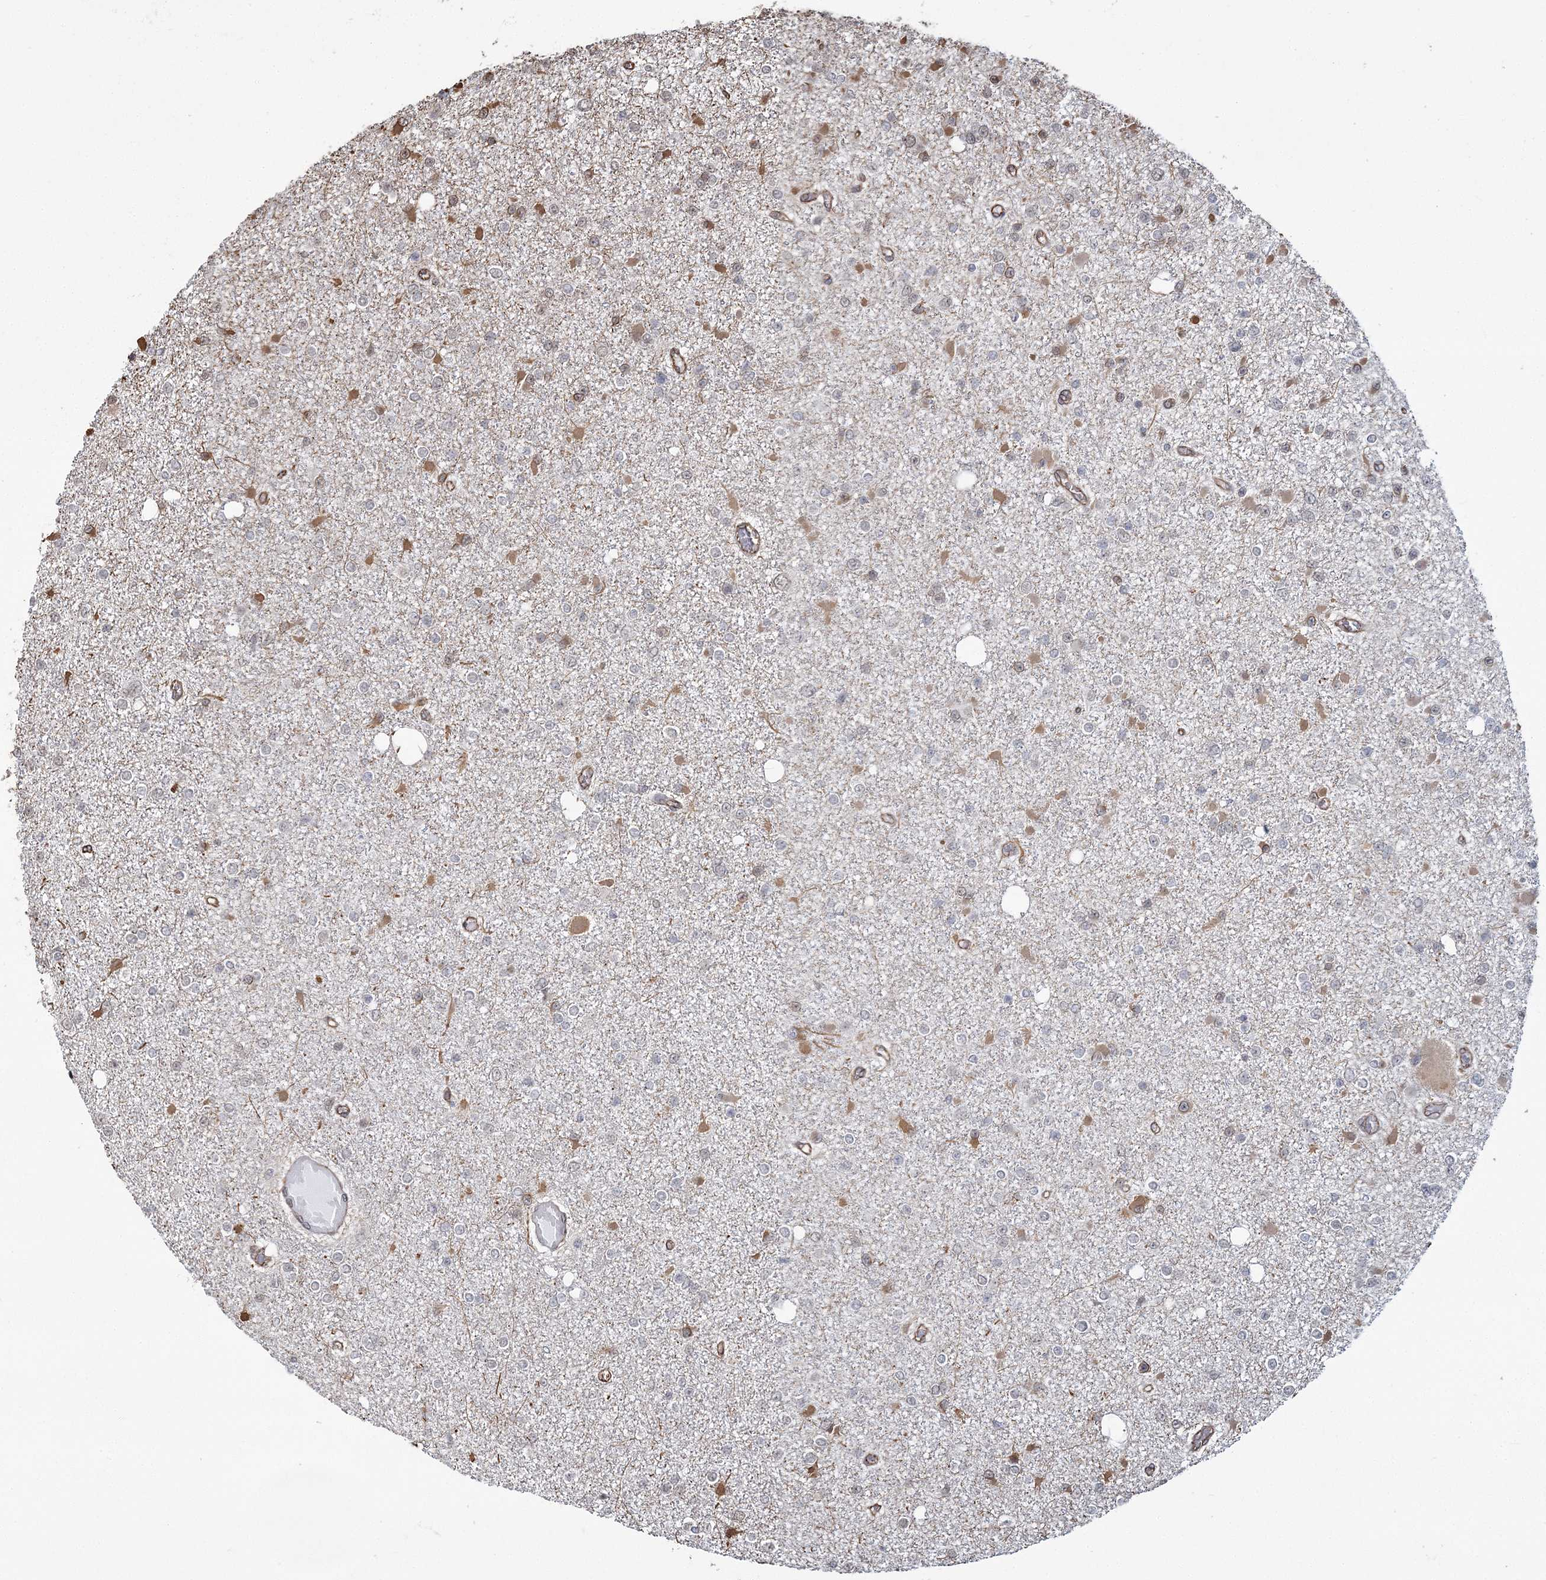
{"staining": {"intensity": "negative", "quantity": "none", "location": "none"}, "tissue": "glioma", "cell_type": "Tumor cells", "image_type": "cancer", "snomed": [{"axis": "morphology", "description": "Glioma, malignant, Low grade"}, {"axis": "topography", "description": "Brain"}], "caption": "Tumor cells show no significant protein expression in glioma.", "gene": "ATP11B", "patient": {"sex": "female", "age": 22}}